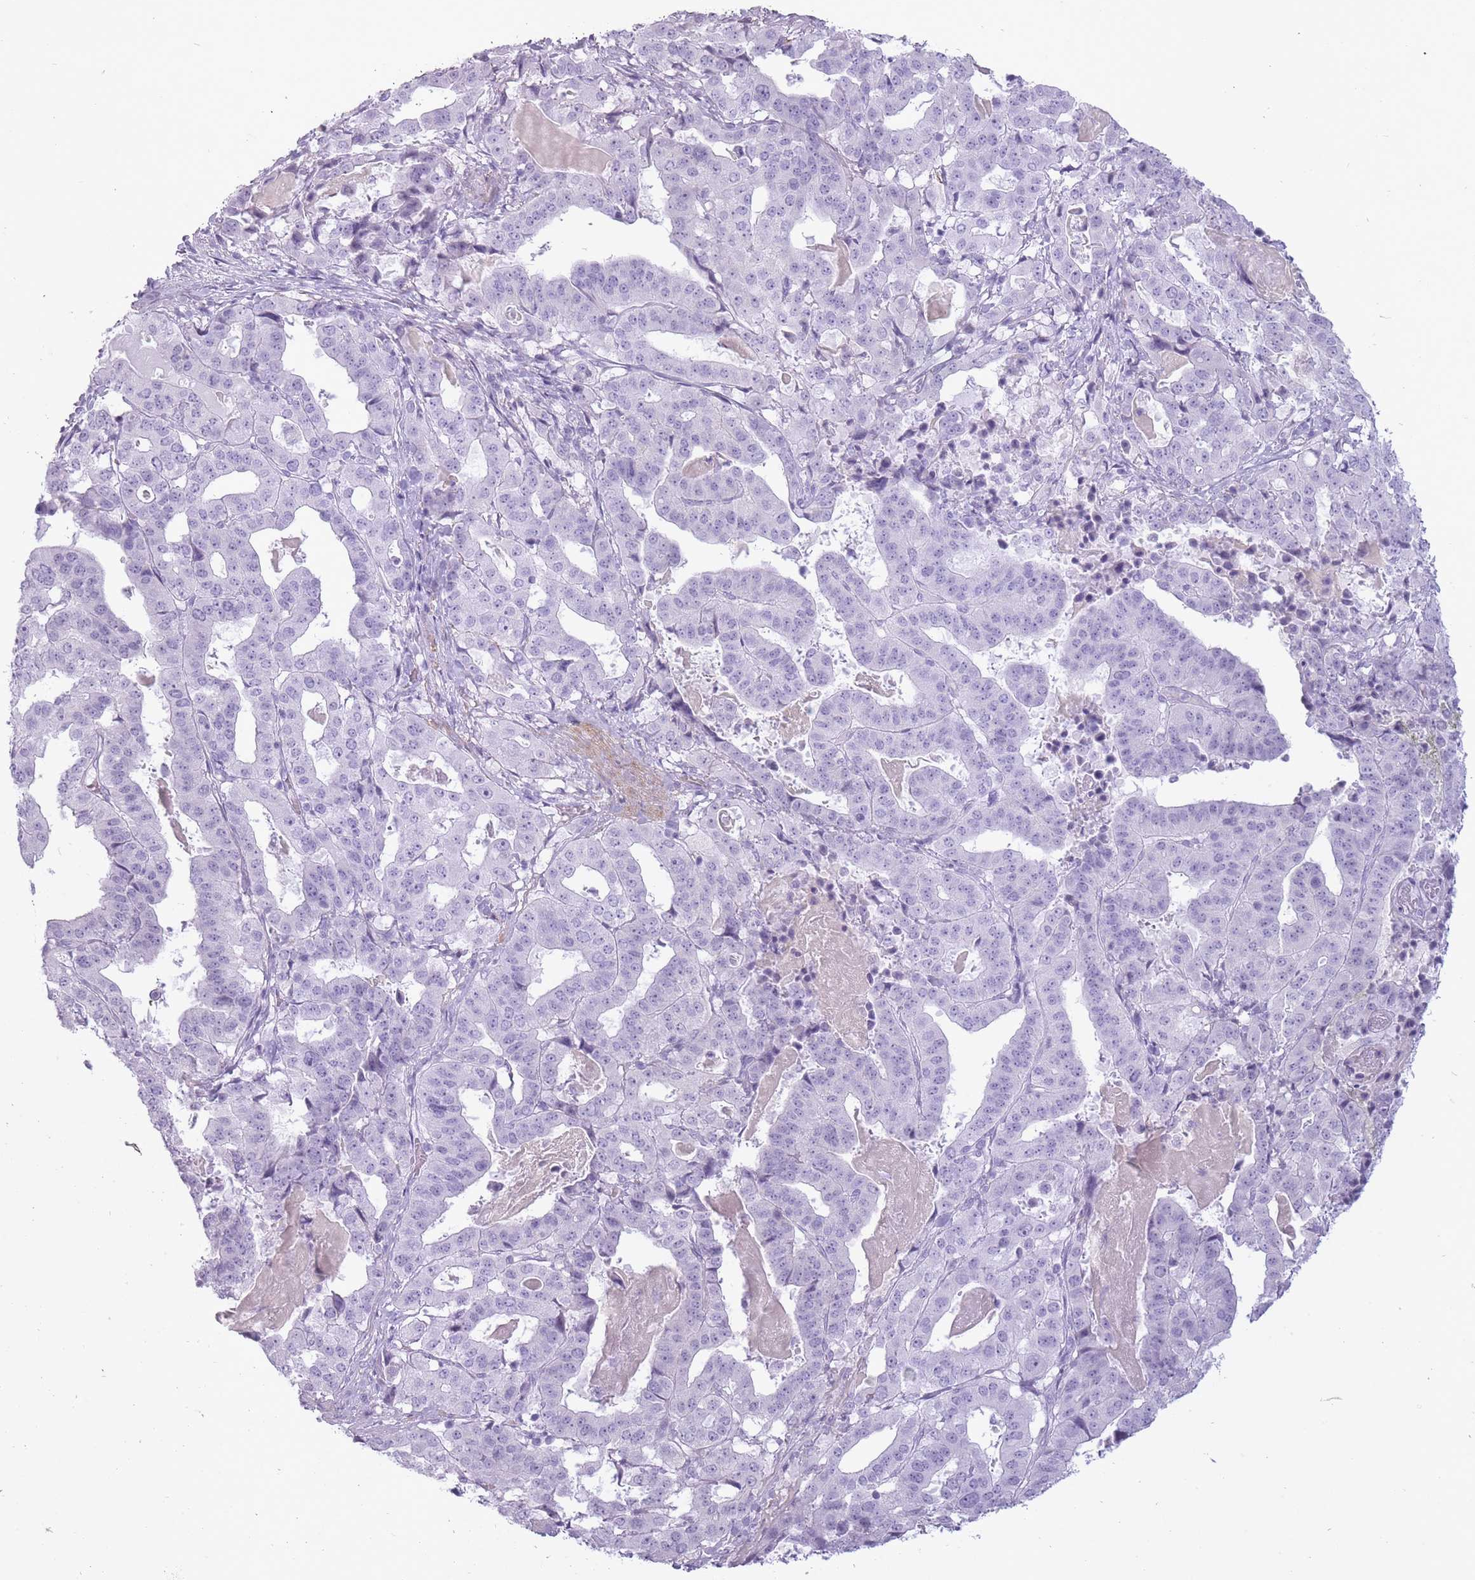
{"staining": {"intensity": "negative", "quantity": "none", "location": "none"}, "tissue": "stomach cancer", "cell_type": "Tumor cells", "image_type": "cancer", "snomed": [{"axis": "morphology", "description": "Adenocarcinoma, NOS"}, {"axis": "topography", "description": "Stomach"}], "caption": "There is no significant expression in tumor cells of stomach cancer.", "gene": "RFX4", "patient": {"sex": "male", "age": 48}}